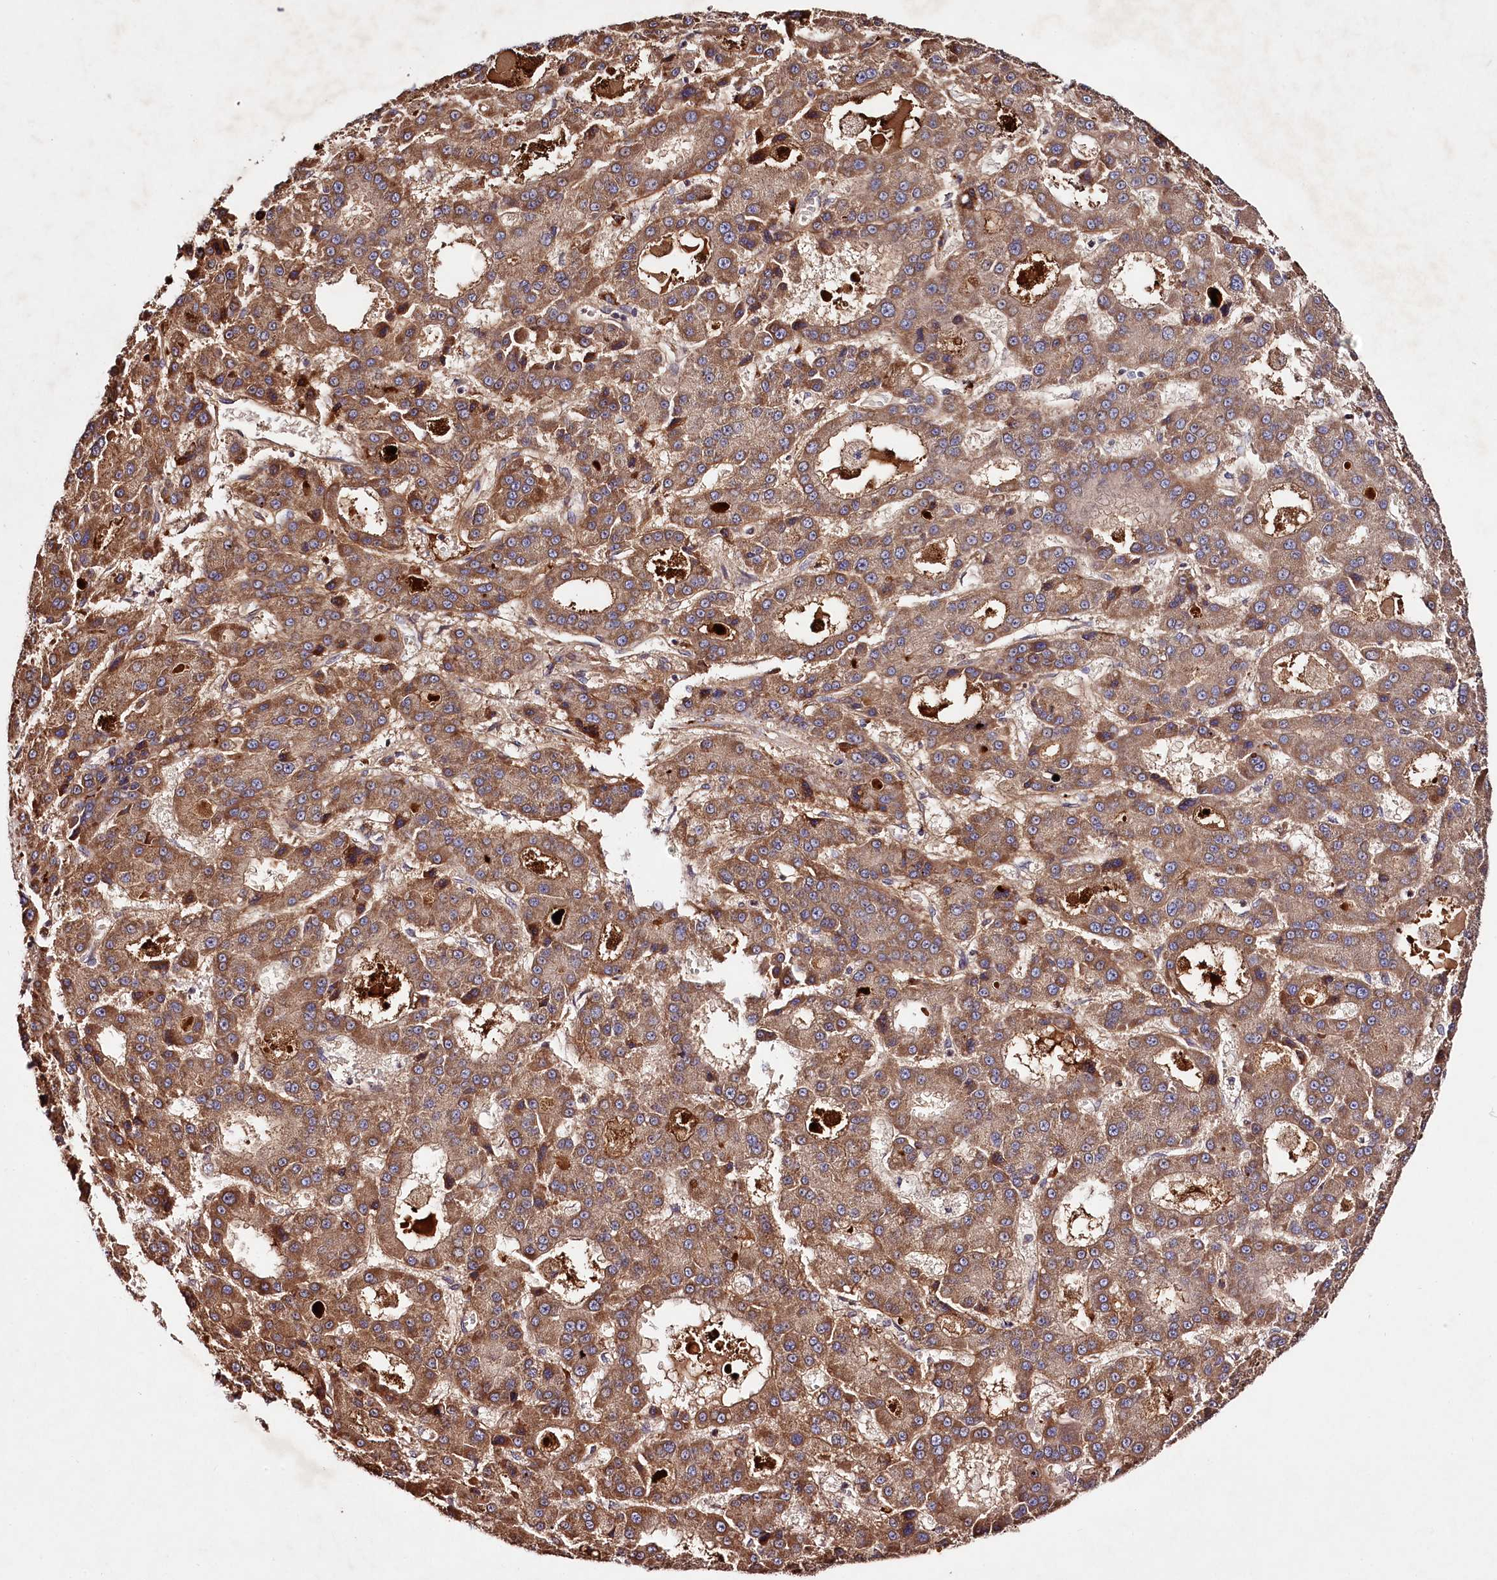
{"staining": {"intensity": "moderate", "quantity": ">75%", "location": "cytoplasmic/membranous"}, "tissue": "liver cancer", "cell_type": "Tumor cells", "image_type": "cancer", "snomed": [{"axis": "morphology", "description": "Carcinoma, Hepatocellular, NOS"}, {"axis": "topography", "description": "Liver"}], "caption": "Human liver cancer stained for a protein (brown) exhibits moderate cytoplasmic/membranous positive positivity in approximately >75% of tumor cells.", "gene": "TNPO3", "patient": {"sex": "male", "age": 70}}